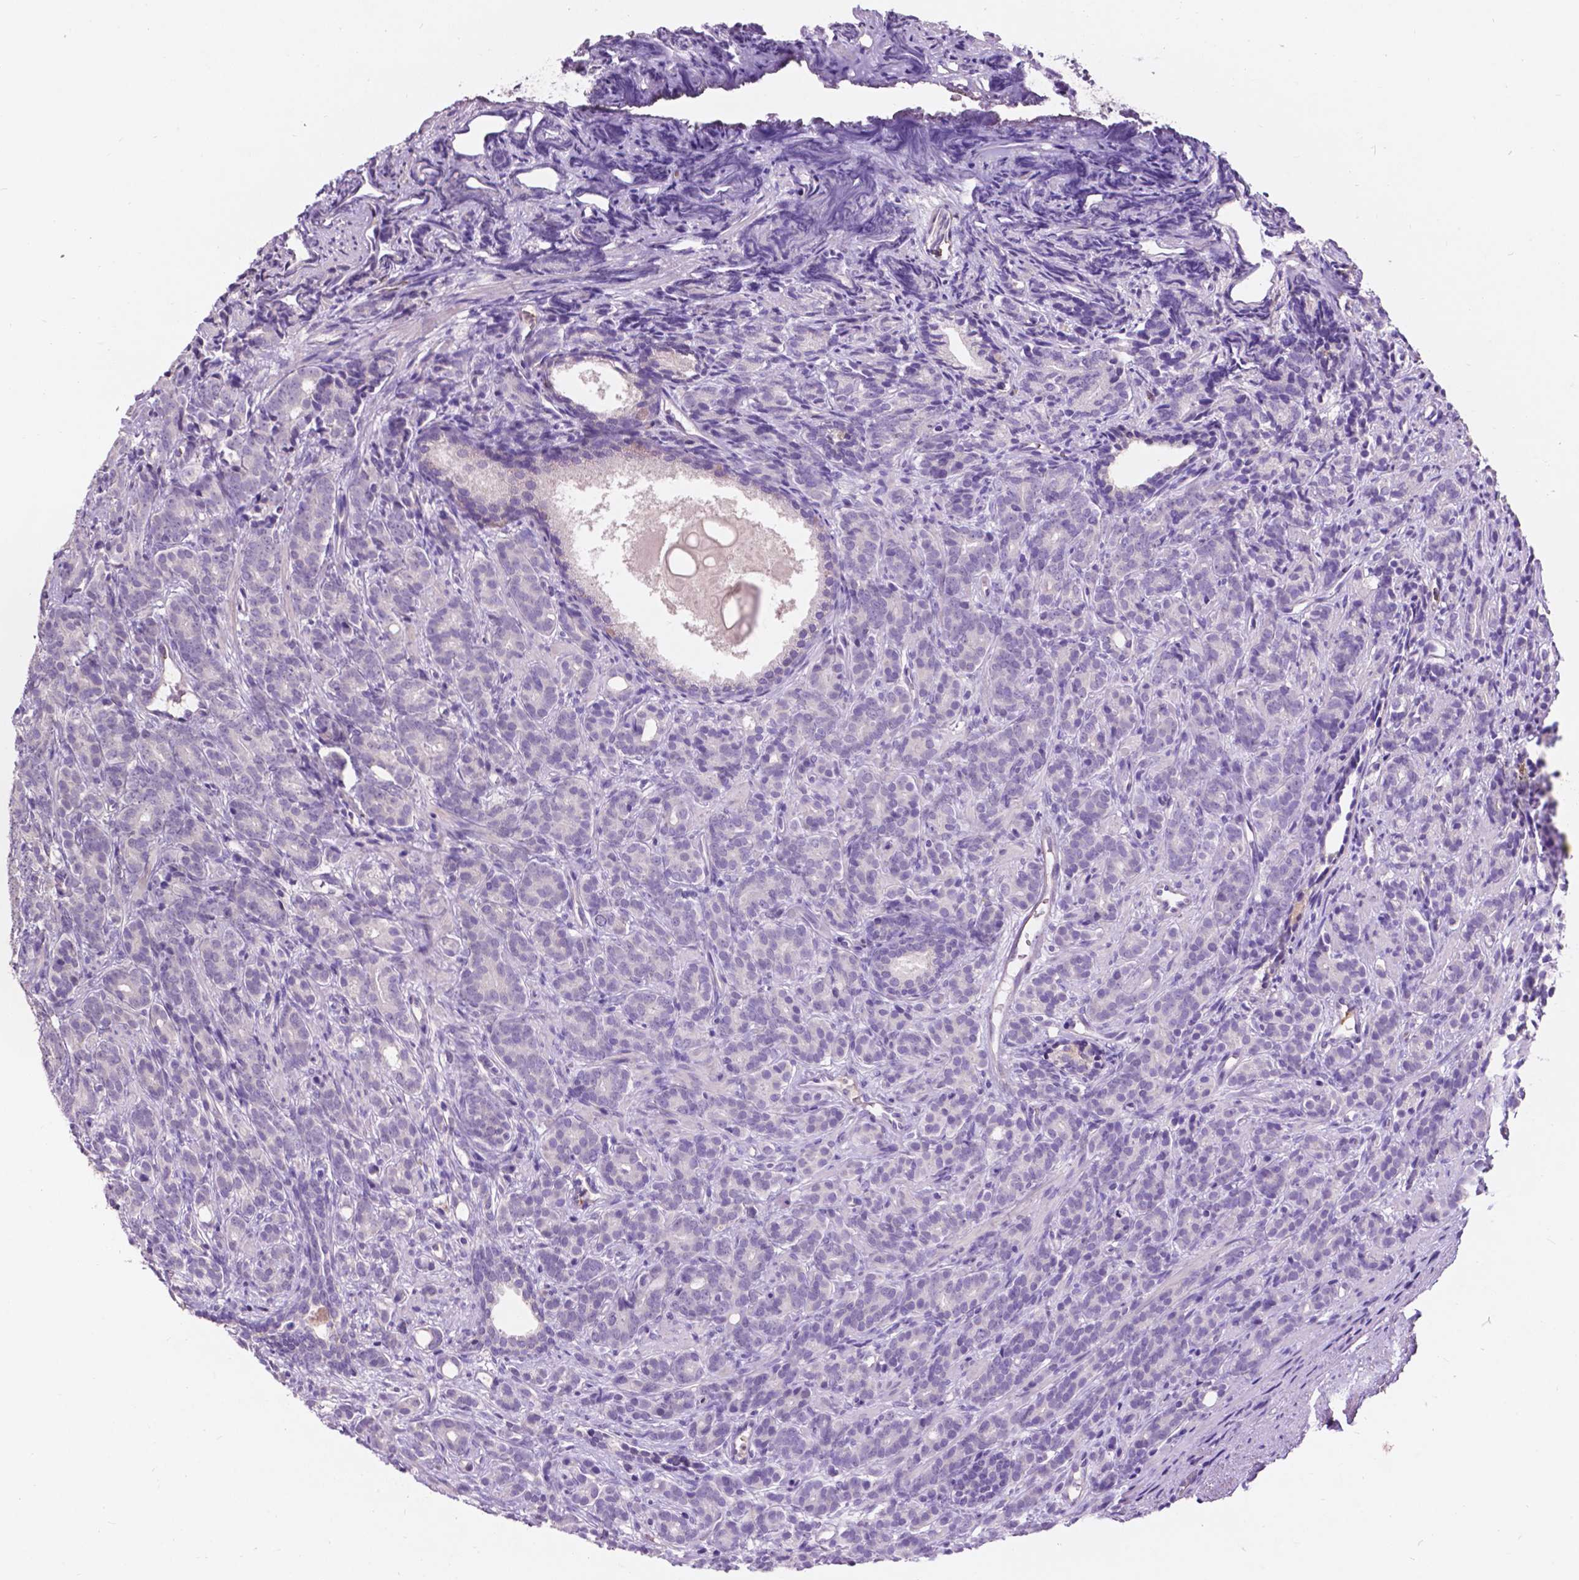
{"staining": {"intensity": "negative", "quantity": "none", "location": "none"}, "tissue": "prostate cancer", "cell_type": "Tumor cells", "image_type": "cancer", "snomed": [{"axis": "morphology", "description": "Adenocarcinoma, High grade"}, {"axis": "topography", "description": "Prostate"}], "caption": "Human prostate cancer (adenocarcinoma (high-grade)) stained for a protein using immunohistochemistry demonstrates no expression in tumor cells.", "gene": "PLSCR1", "patient": {"sex": "male", "age": 84}}